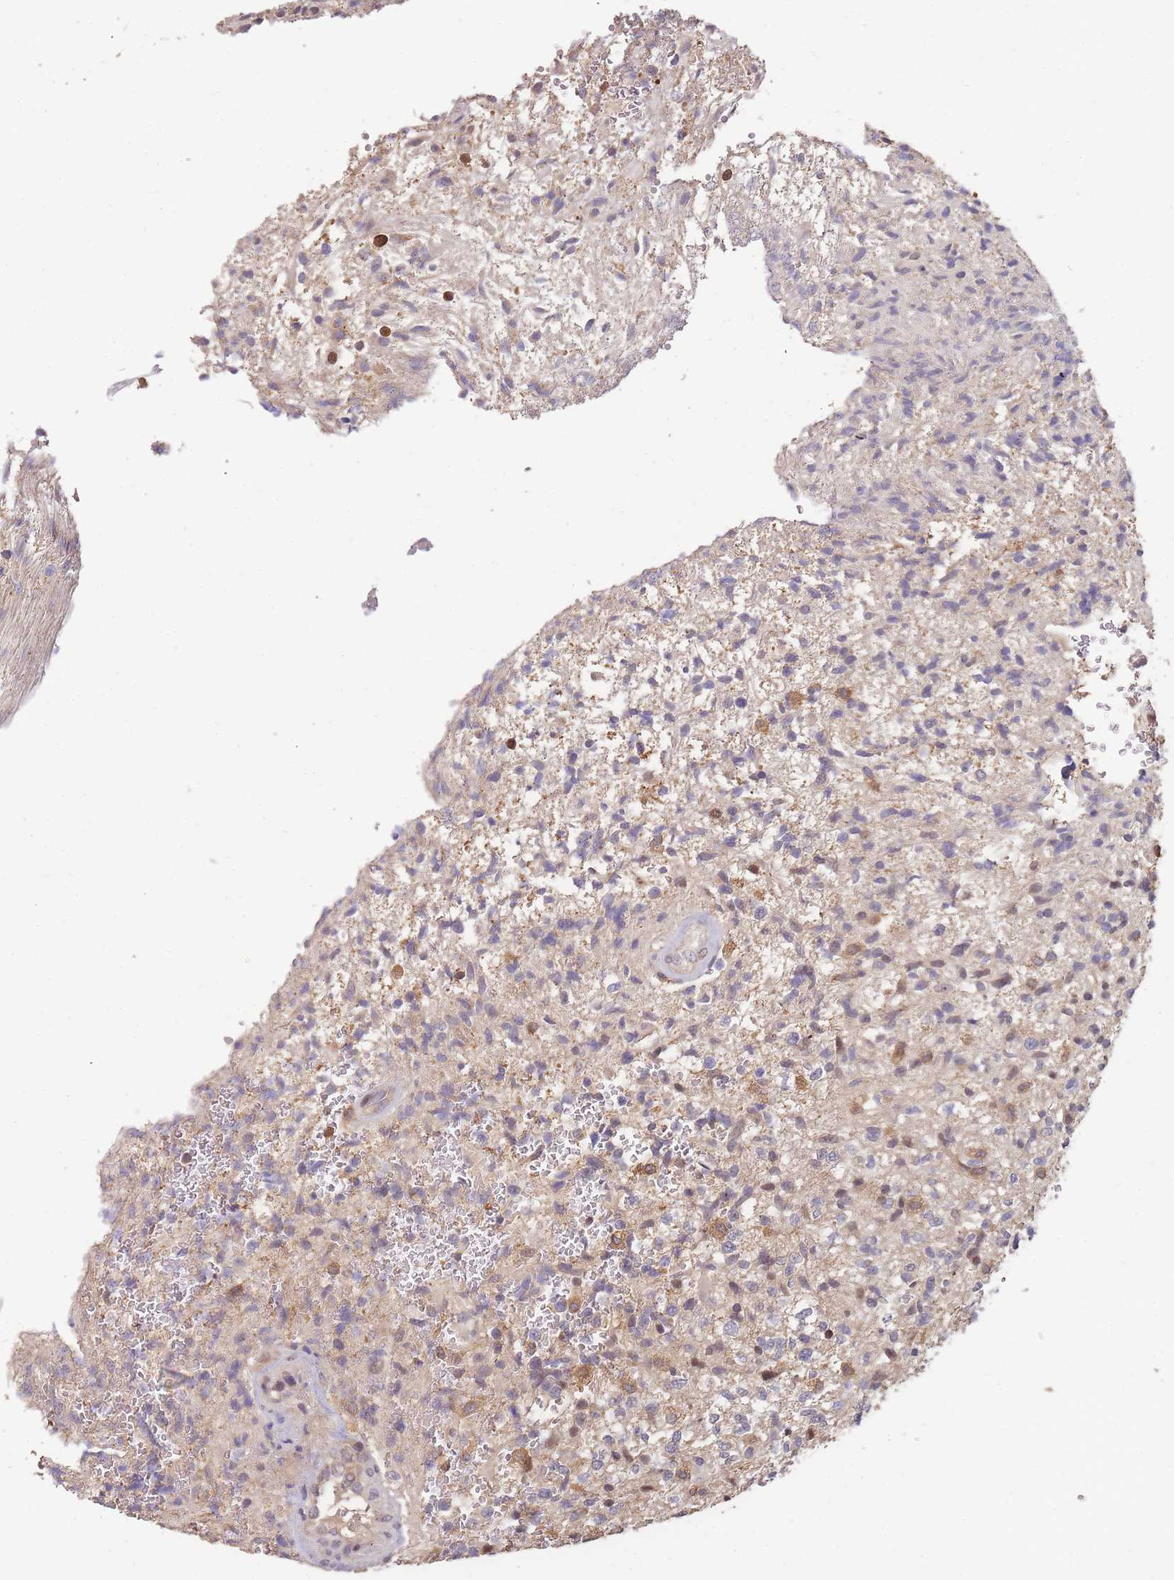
{"staining": {"intensity": "moderate", "quantity": "<25%", "location": "cytoplasmic/membranous,nuclear"}, "tissue": "glioma", "cell_type": "Tumor cells", "image_type": "cancer", "snomed": [{"axis": "morphology", "description": "Glioma, malignant, High grade"}, {"axis": "topography", "description": "Brain"}], "caption": "A histopathology image of human malignant glioma (high-grade) stained for a protein reveals moderate cytoplasmic/membranous and nuclear brown staining in tumor cells. (IHC, brightfield microscopy, high magnification).", "gene": "CDKN2AIPNL", "patient": {"sex": "male", "age": 56}}